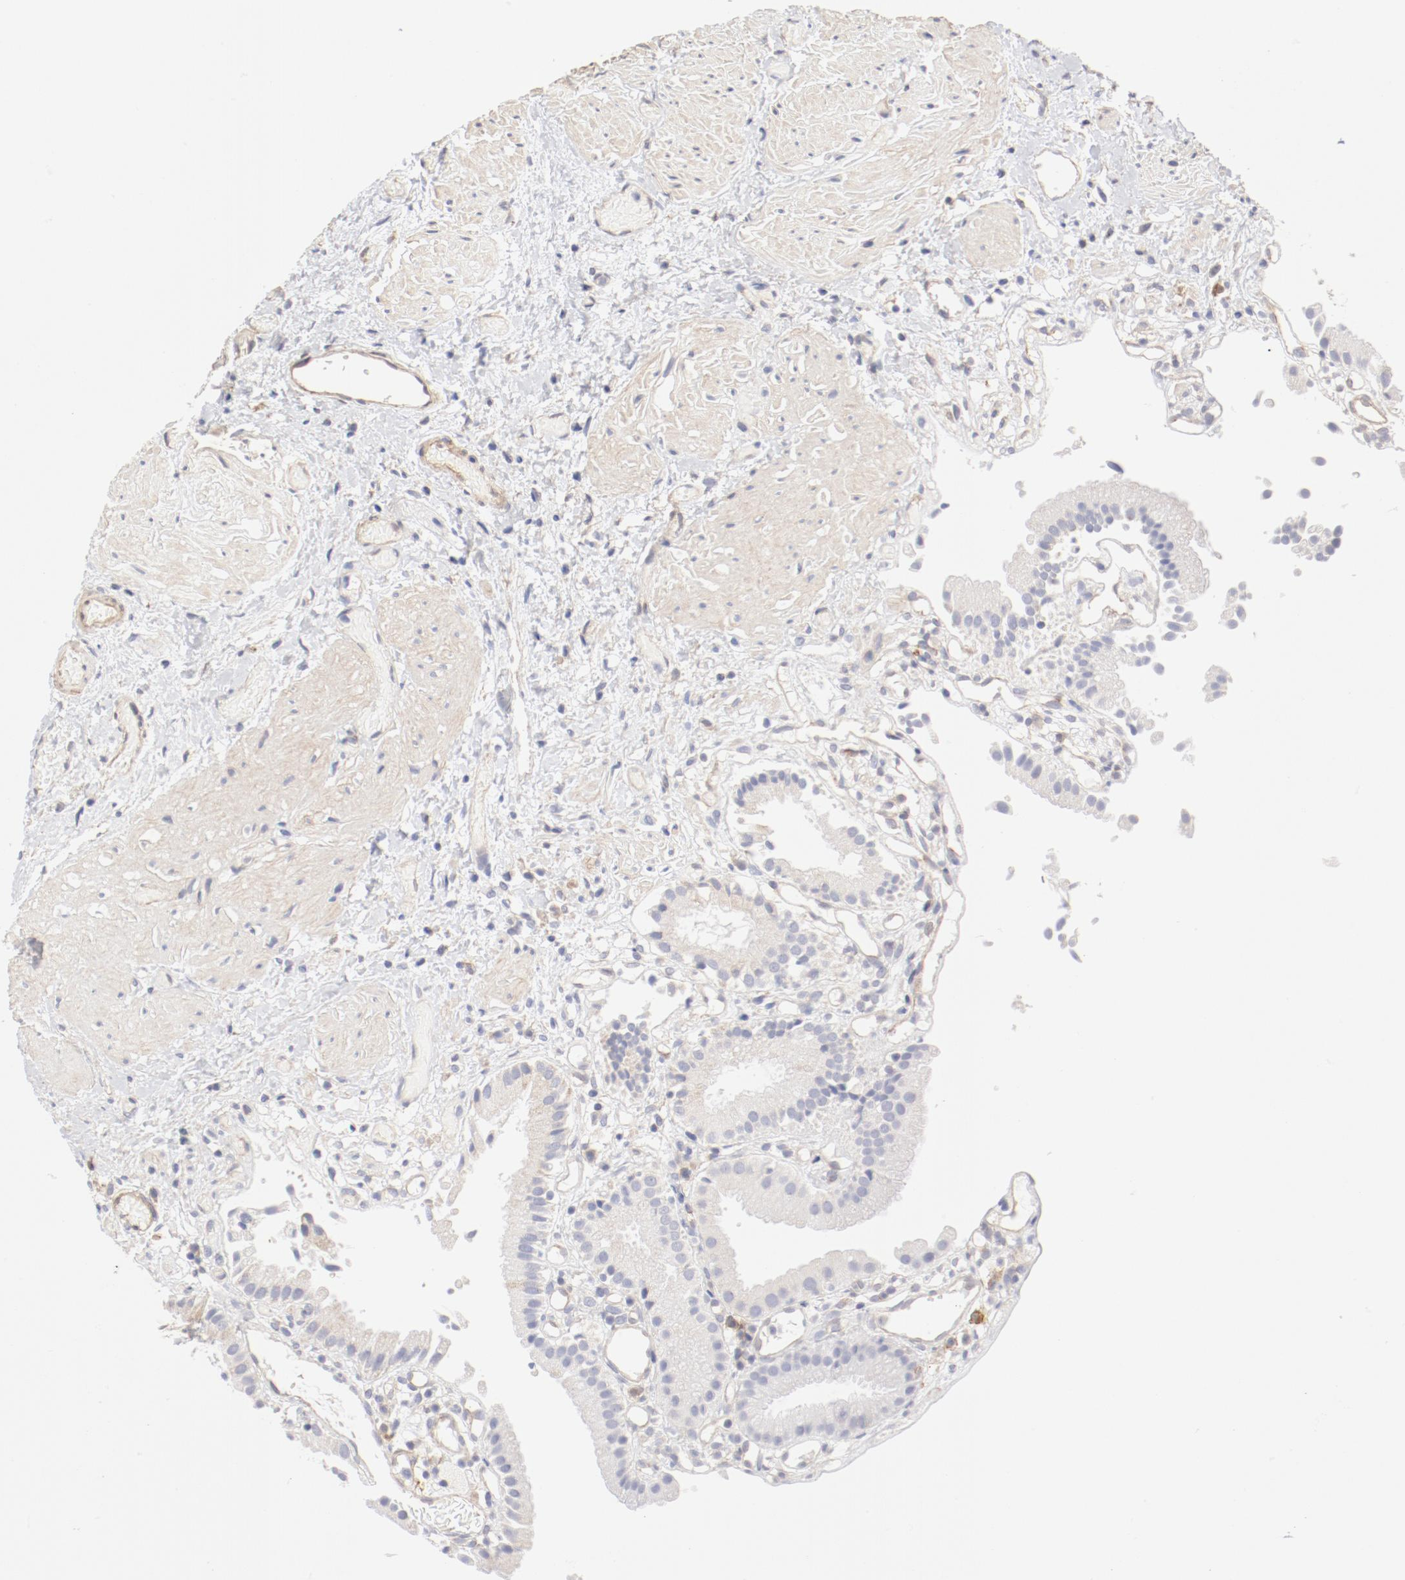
{"staining": {"intensity": "negative", "quantity": "none", "location": "none"}, "tissue": "gallbladder", "cell_type": "Glandular cells", "image_type": "normal", "snomed": [{"axis": "morphology", "description": "Normal tissue, NOS"}, {"axis": "topography", "description": "Gallbladder"}], "caption": "Image shows no protein staining in glandular cells of unremarkable gallbladder.", "gene": "LAX1", "patient": {"sex": "male", "age": 65}}